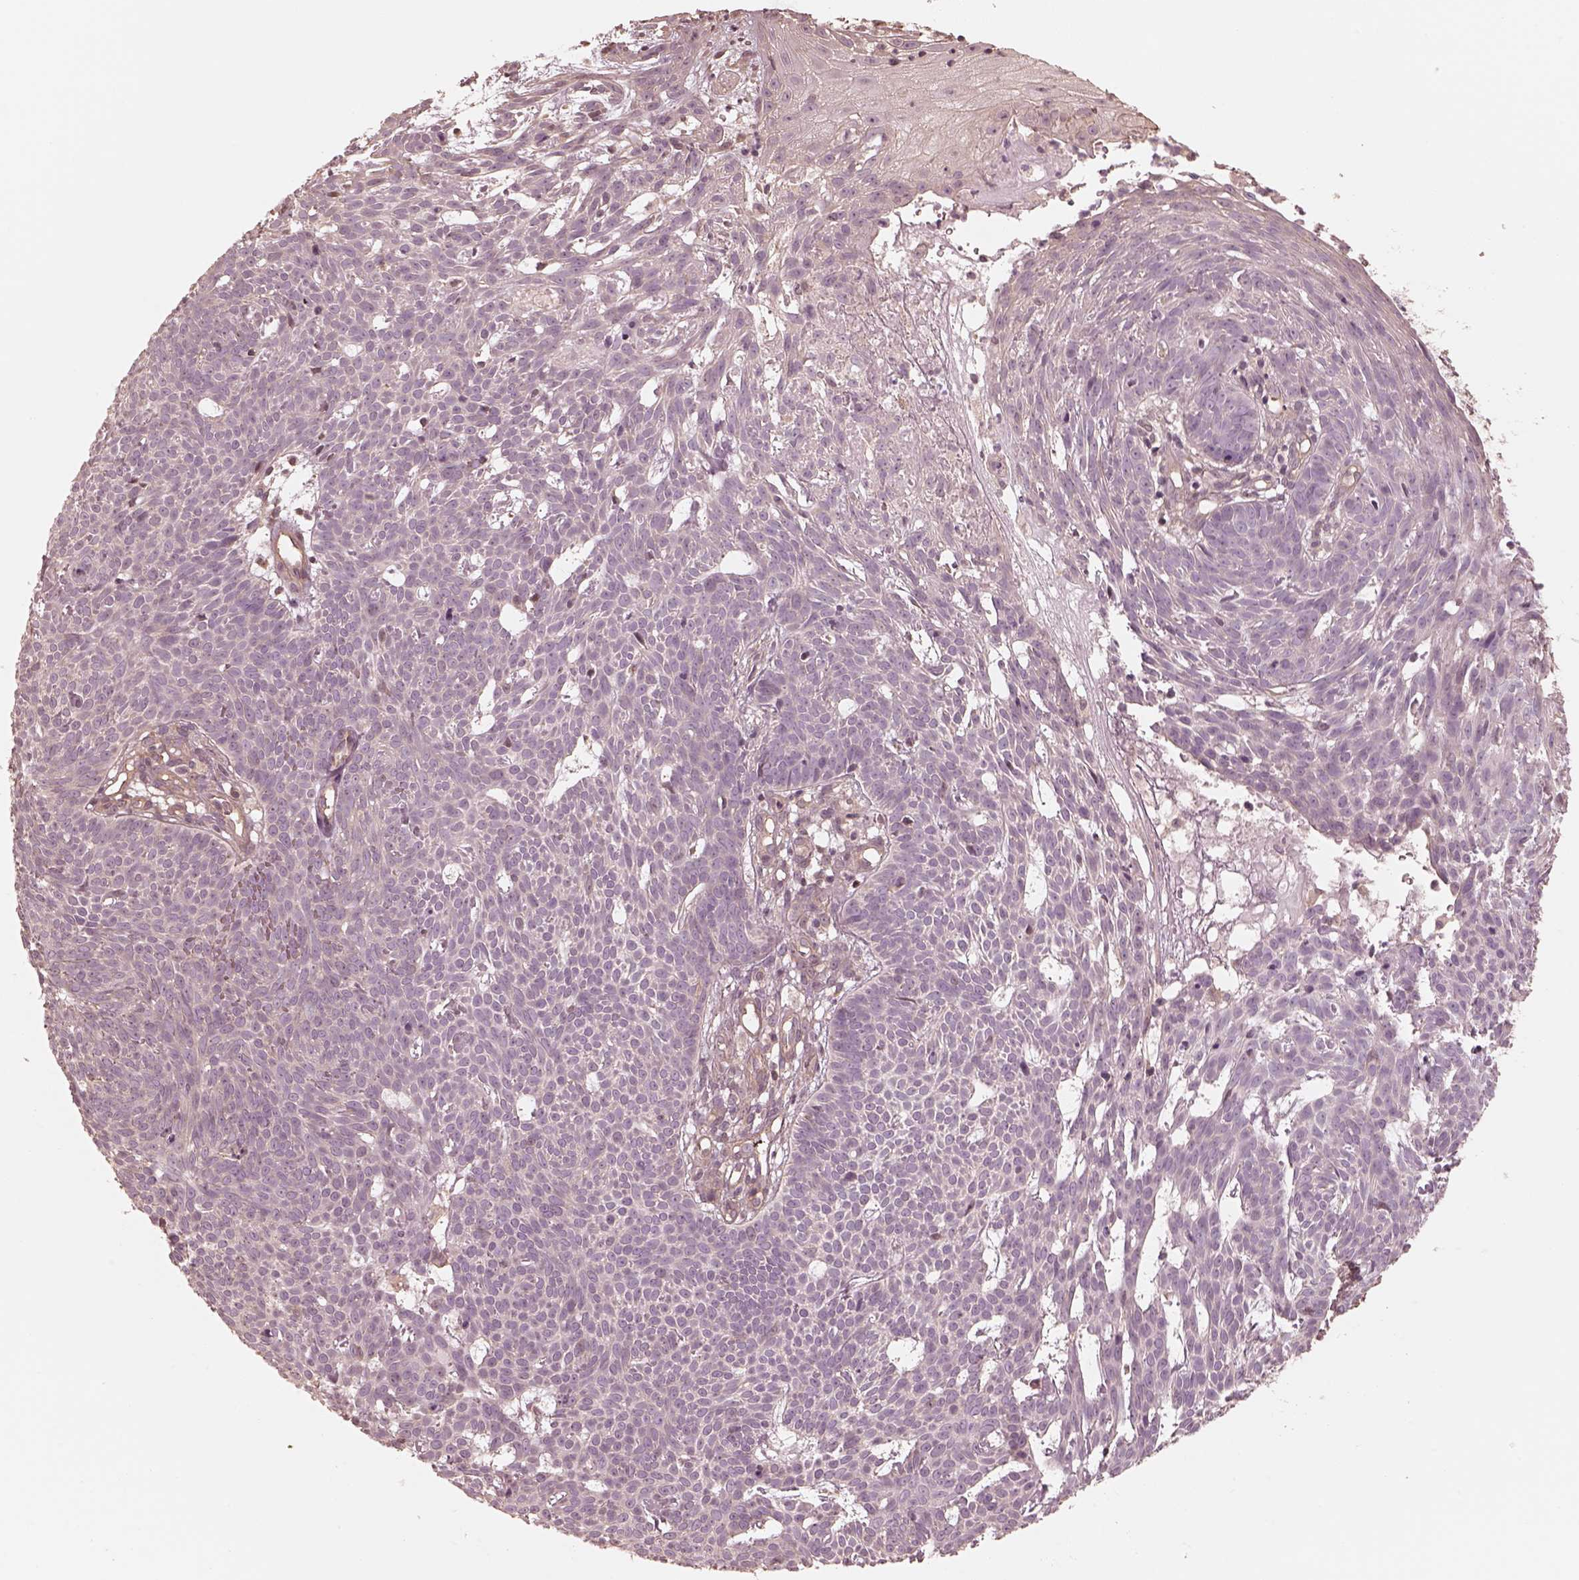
{"staining": {"intensity": "negative", "quantity": "none", "location": "none"}, "tissue": "skin cancer", "cell_type": "Tumor cells", "image_type": "cancer", "snomed": [{"axis": "morphology", "description": "Basal cell carcinoma"}, {"axis": "topography", "description": "Skin"}], "caption": "This micrograph is of basal cell carcinoma (skin) stained with immunohistochemistry (IHC) to label a protein in brown with the nuclei are counter-stained blue. There is no staining in tumor cells.", "gene": "KIF5C", "patient": {"sex": "male", "age": 59}}